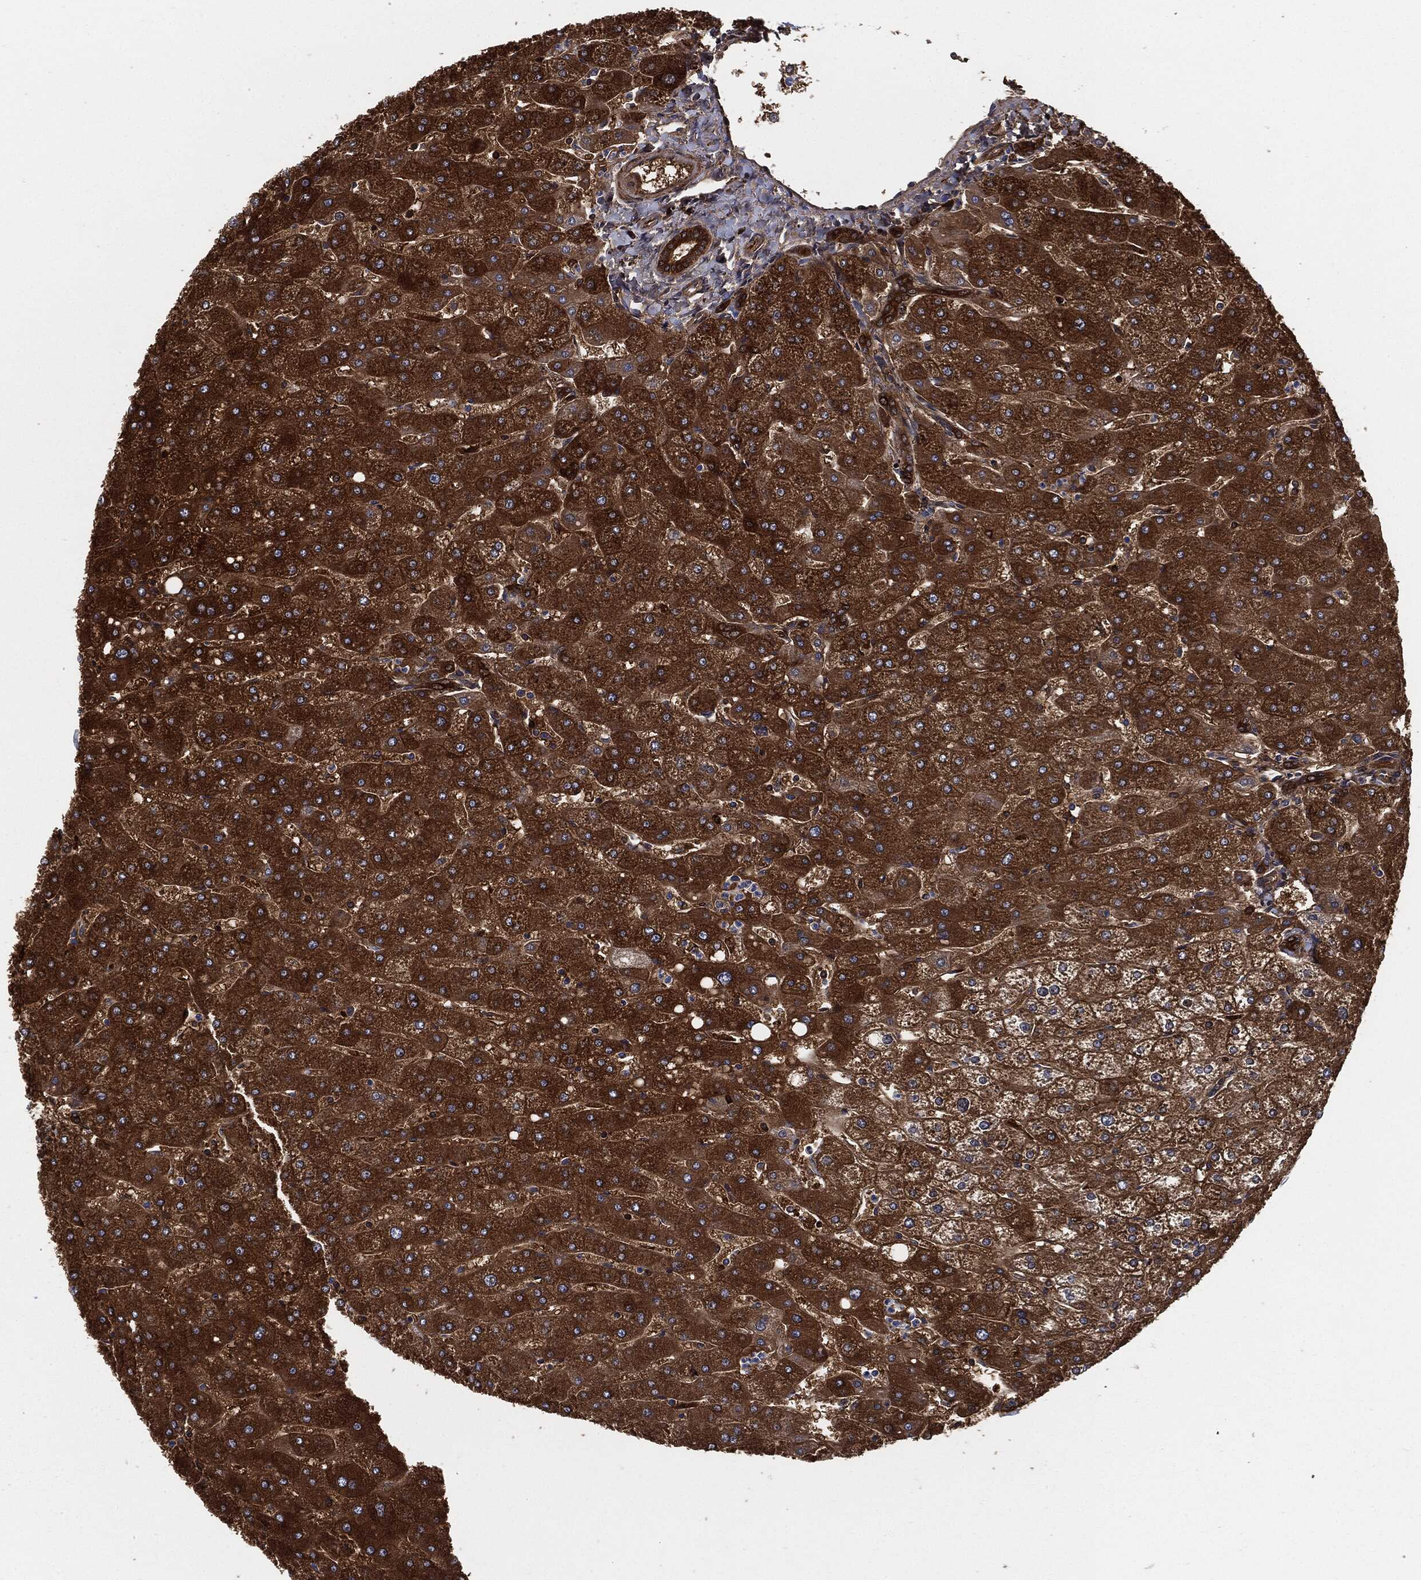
{"staining": {"intensity": "strong", "quantity": ">75%", "location": "cytoplasmic/membranous"}, "tissue": "liver", "cell_type": "Cholangiocytes", "image_type": "normal", "snomed": [{"axis": "morphology", "description": "Normal tissue, NOS"}, {"axis": "topography", "description": "Liver"}], "caption": "Immunohistochemical staining of normal human liver demonstrates strong cytoplasmic/membranous protein expression in about >75% of cholangiocytes.", "gene": "PRDX2", "patient": {"sex": "male", "age": 67}}